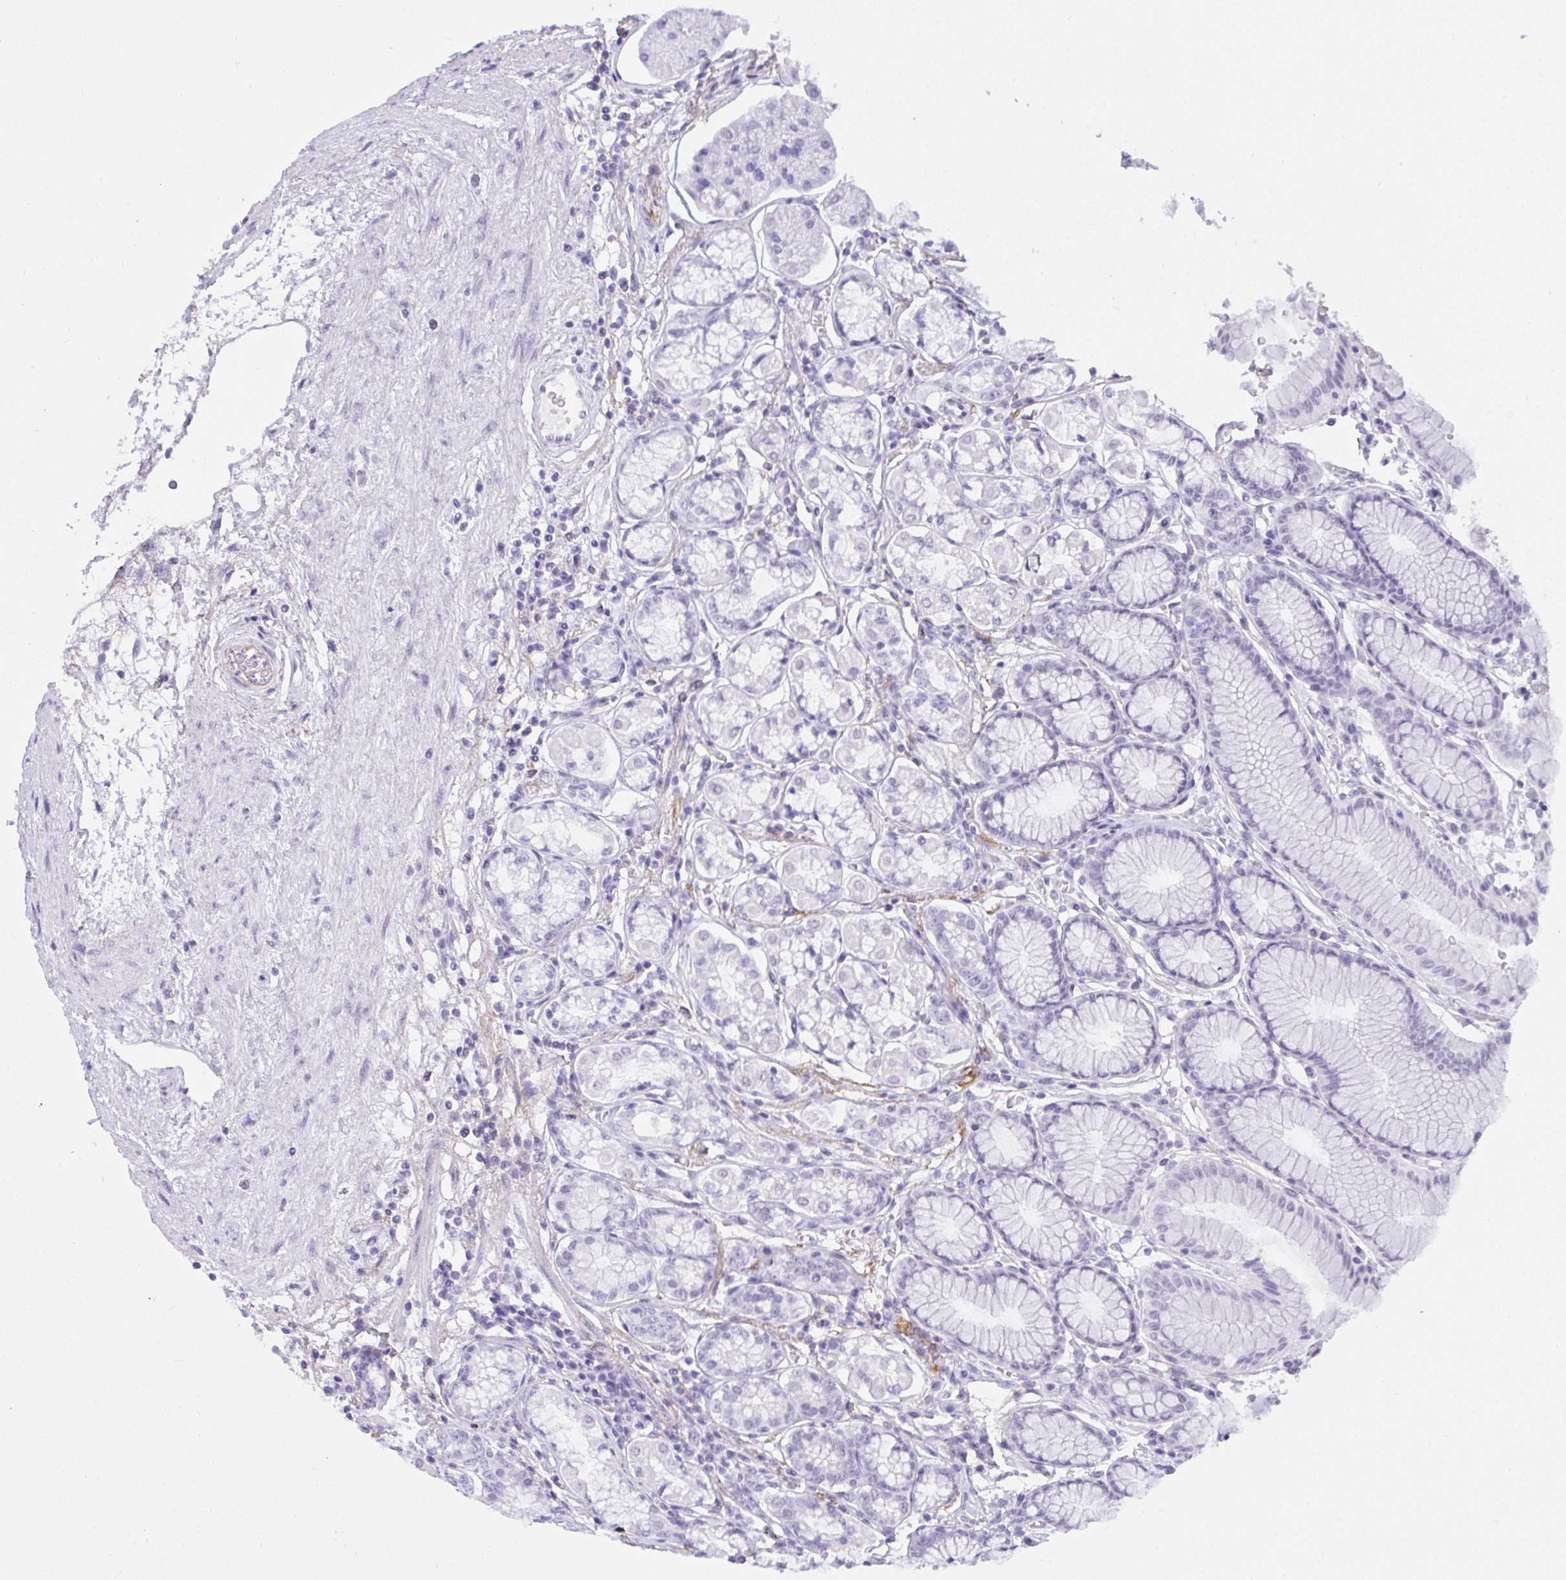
{"staining": {"intensity": "negative", "quantity": "none", "location": "none"}, "tissue": "stomach", "cell_type": "Glandular cells", "image_type": "normal", "snomed": [{"axis": "morphology", "description": "Normal tissue, NOS"}, {"axis": "topography", "description": "Stomach"}, {"axis": "topography", "description": "Stomach, lower"}], "caption": "High power microscopy histopathology image of an immunohistochemistry photomicrograph of unremarkable stomach, revealing no significant positivity in glandular cells.", "gene": "ELN", "patient": {"sex": "male", "age": 76}}